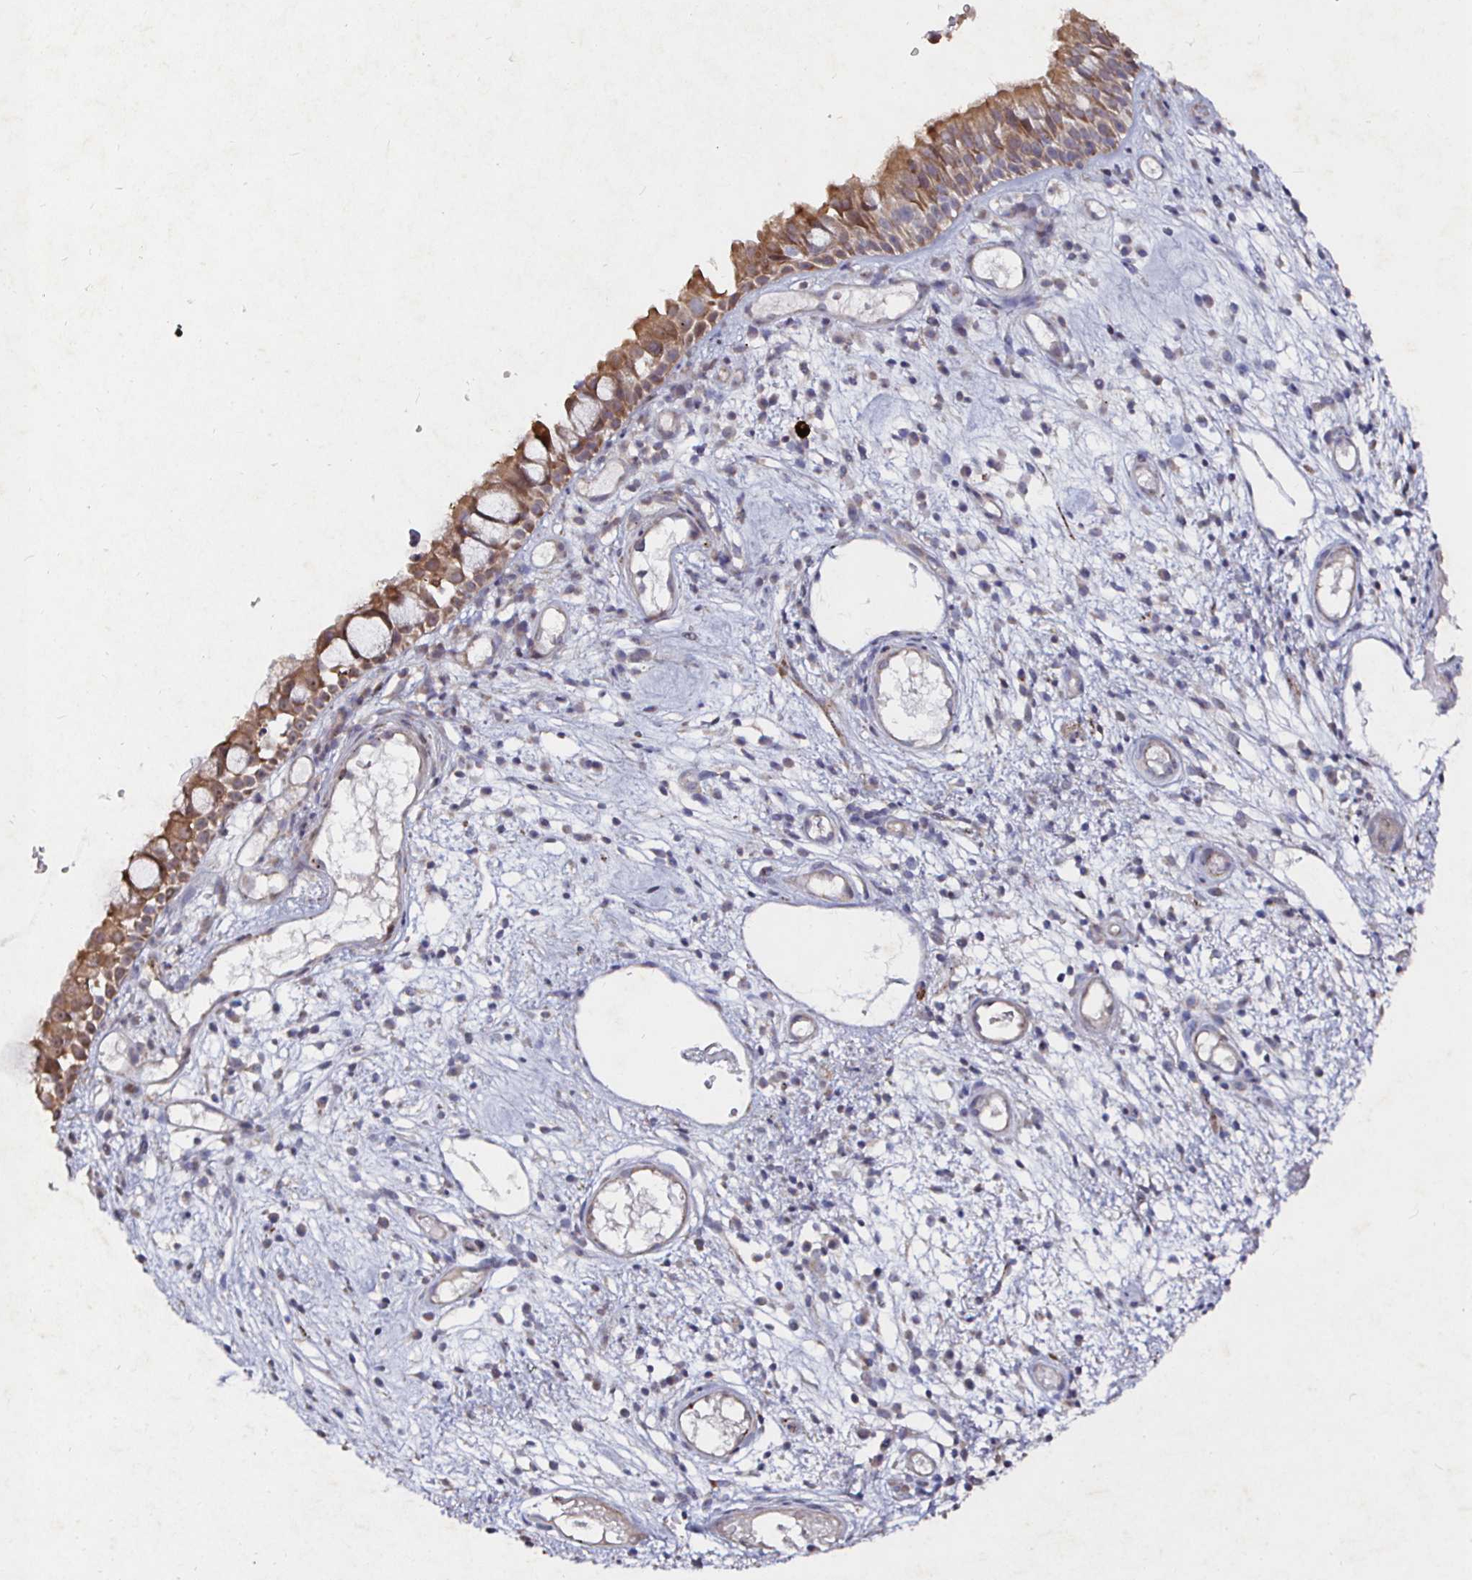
{"staining": {"intensity": "moderate", "quantity": ">75%", "location": "cytoplasmic/membranous"}, "tissue": "nasopharynx", "cell_type": "Respiratory epithelial cells", "image_type": "normal", "snomed": [{"axis": "morphology", "description": "Normal tissue, NOS"}, {"axis": "morphology", "description": "Inflammation, NOS"}, {"axis": "topography", "description": "Nasopharynx"}], "caption": "The histopathology image shows staining of normal nasopharynx, revealing moderate cytoplasmic/membranous protein positivity (brown color) within respiratory epithelial cells. (DAB = brown stain, brightfield microscopy at high magnification).", "gene": "NRSN1", "patient": {"sex": "male", "age": 54}}